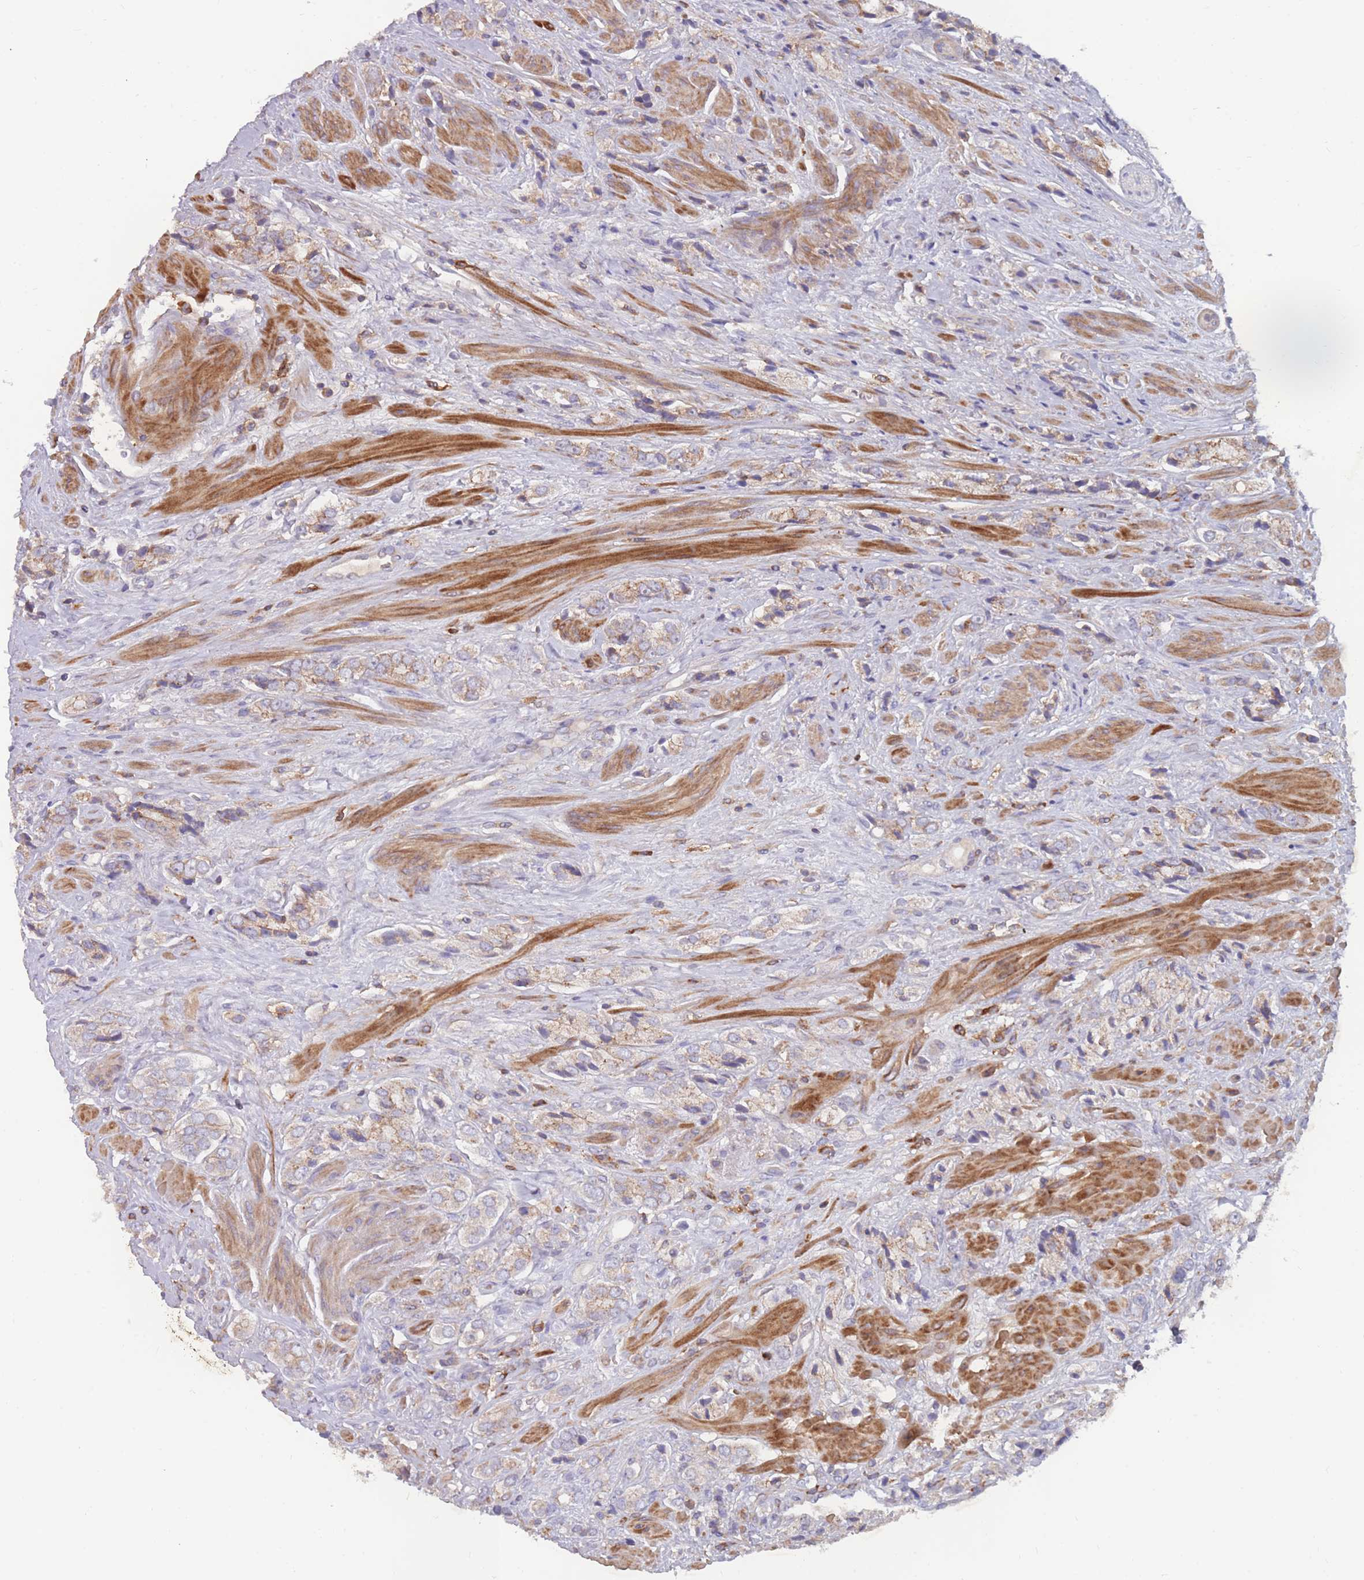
{"staining": {"intensity": "weak", "quantity": "<25%", "location": "cytoplasmic/membranous"}, "tissue": "prostate cancer", "cell_type": "Tumor cells", "image_type": "cancer", "snomed": [{"axis": "morphology", "description": "Adenocarcinoma, High grade"}, {"axis": "topography", "description": "Prostate and seminal vesicle, NOS"}], "caption": "There is no significant positivity in tumor cells of high-grade adenocarcinoma (prostate).", "gene": "CD33", "patient": {"sex": "male", "age": 64}}